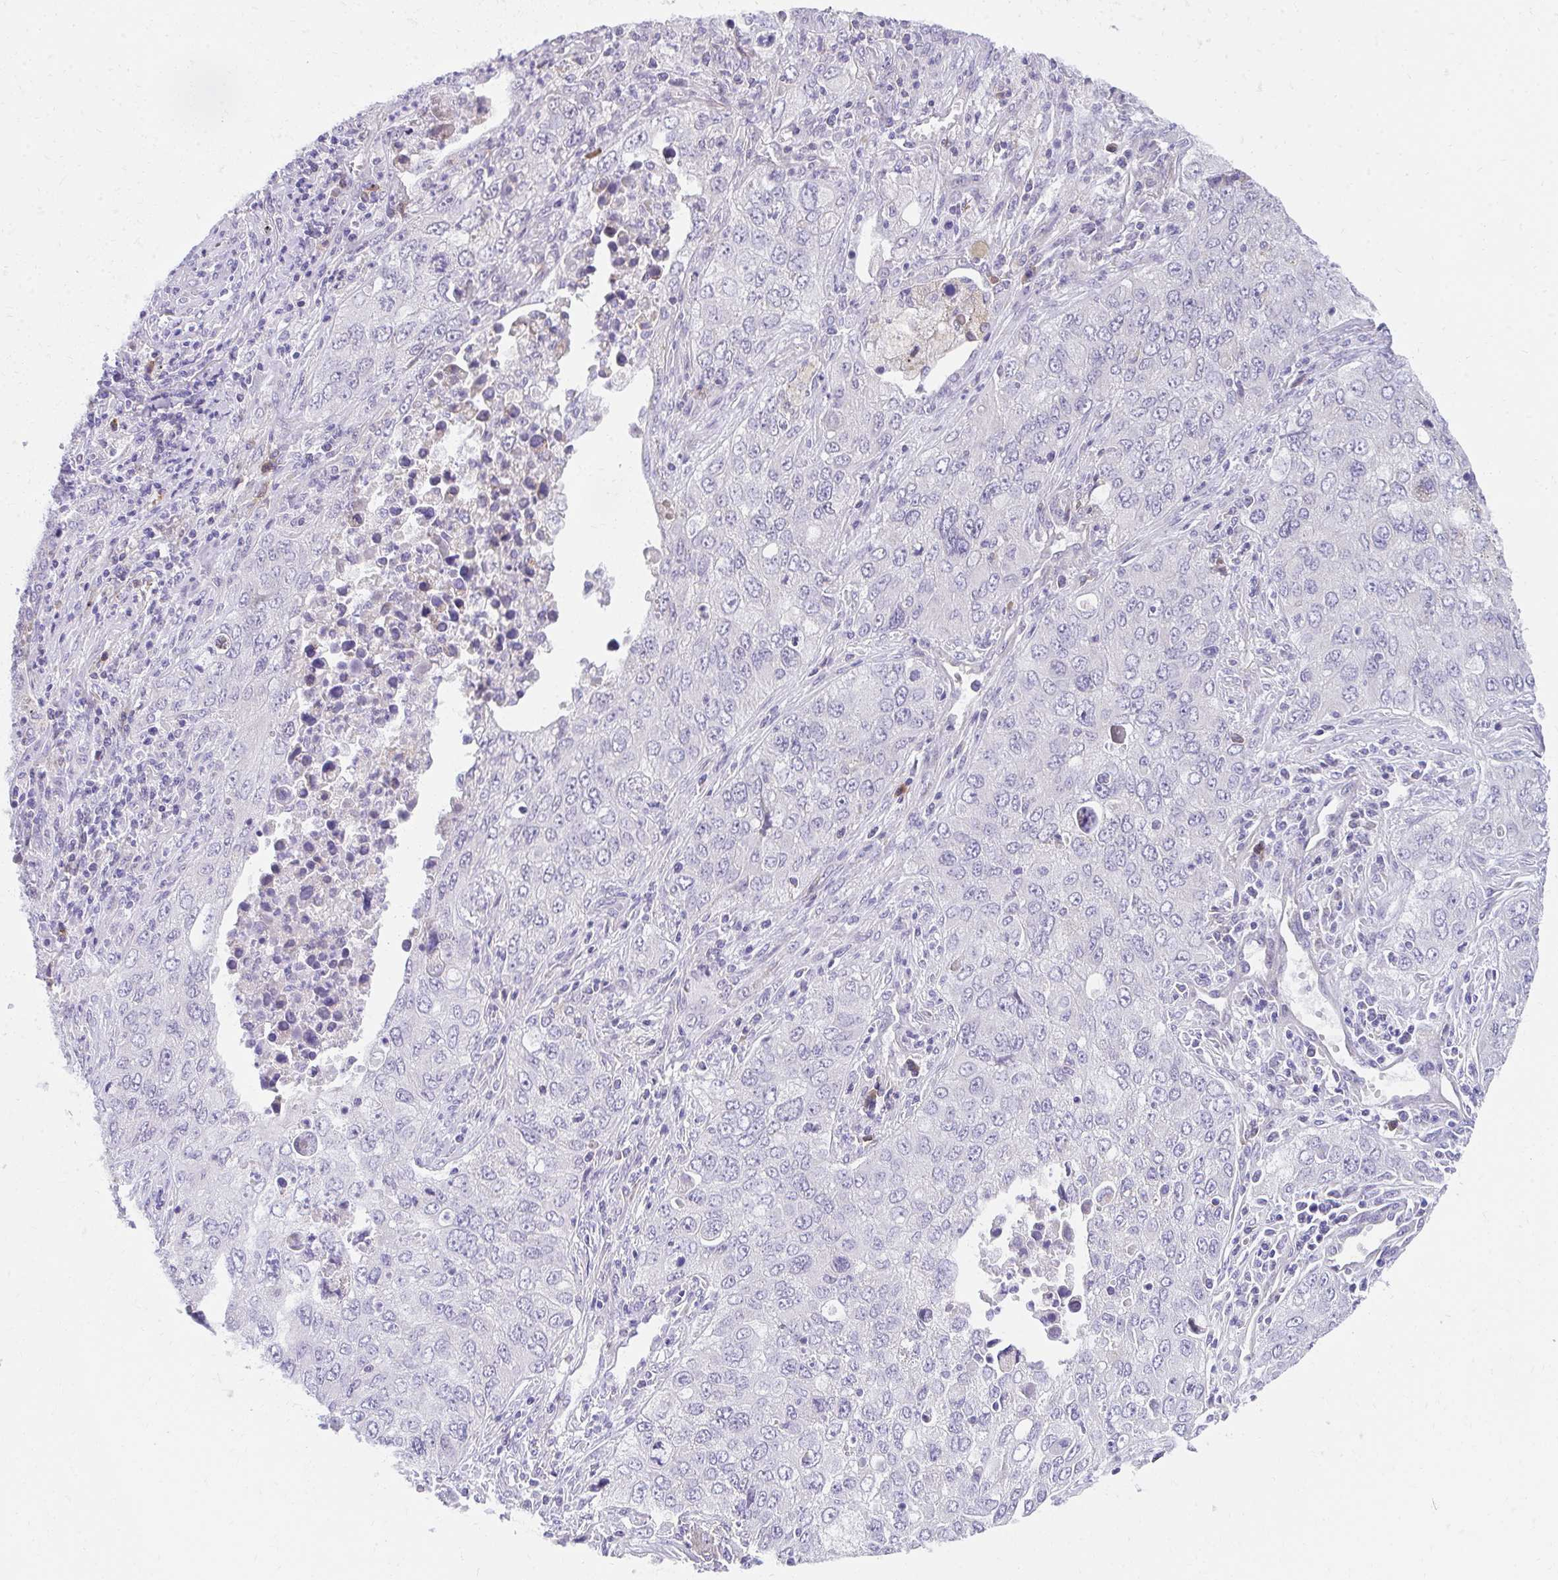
{"staining": {"intensity": "negative", "quantity": "none", "location": "none"}, "tissue": "lung cancer", "cell_type": "Tumor cells", "image_type": "cancer", "snomed": [{"axis": "morphology", "description": "Adenocarcinoma, NOS"}, {"axis": "morphology", "description": "Adenocarcinoma, metastatic, NOS"}, {"axis": "topography", "description": "Lymph node"}, {"axis": "topography", "description": "Lung"}], "caption": "Immunohistochemical staining of lung cancer reveals no significant positivity in tumor cells. The staining is performed using DAB brown chromogen with nuclei counter-stained in using hematoxylin.", "gene": "SLAMF7", "patient": {"sex": "female", "age": 42}}